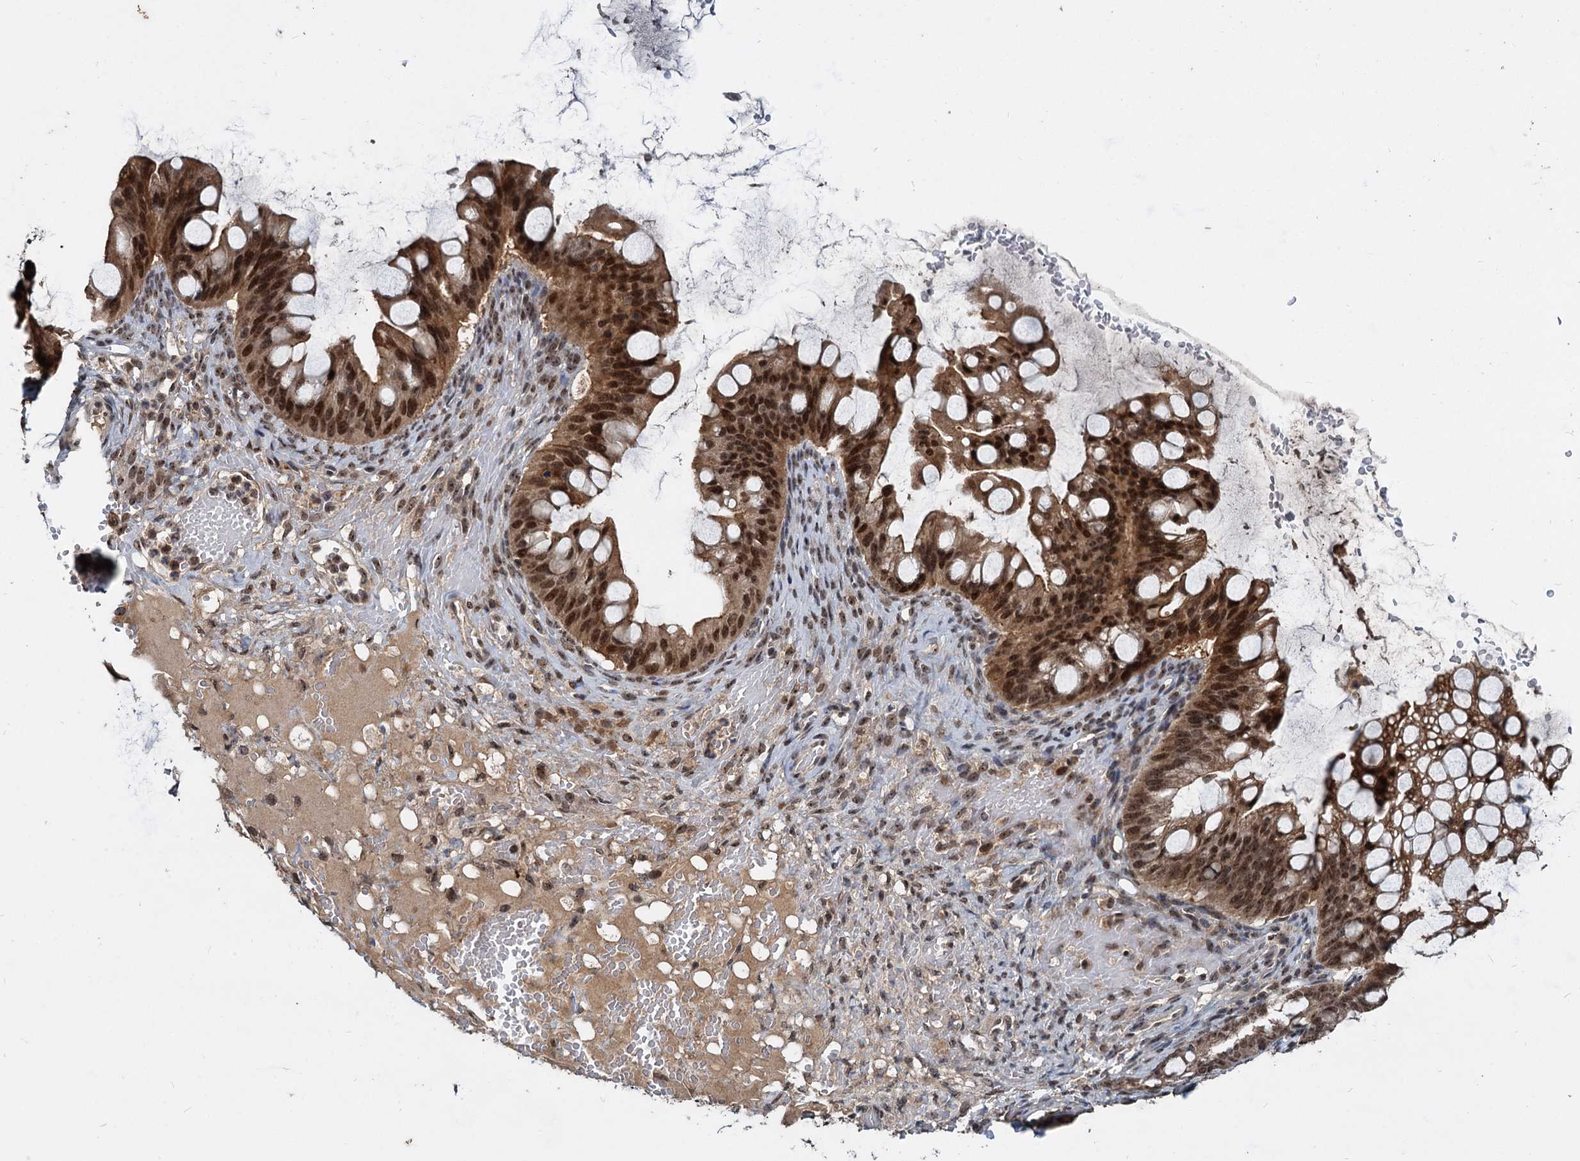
{"staining": {"intensity": "moderate", "quantity": ">75%", "location": "cytoplasmic/membranous,nuclear"}, "tissue": "ovarian cancer", "cell_type": "Tumor cells", "image_type": "cancer", "snomed": [{"axis": "morphology", "description": "Cystadenocarcinoma, mucinous, NOS"}, {"axis": "topography", "description": "Ovary"}], "caption": "Ovarian cancer (mucinous cystadenocarcinoma) stained with a brown dye shows moderate cytoplasmic/membranous and nuclear positive positivity in approximately >75% of tumor cells.", "gene": "FAM216B", "patient": {"sex": "female", "age": 73}}